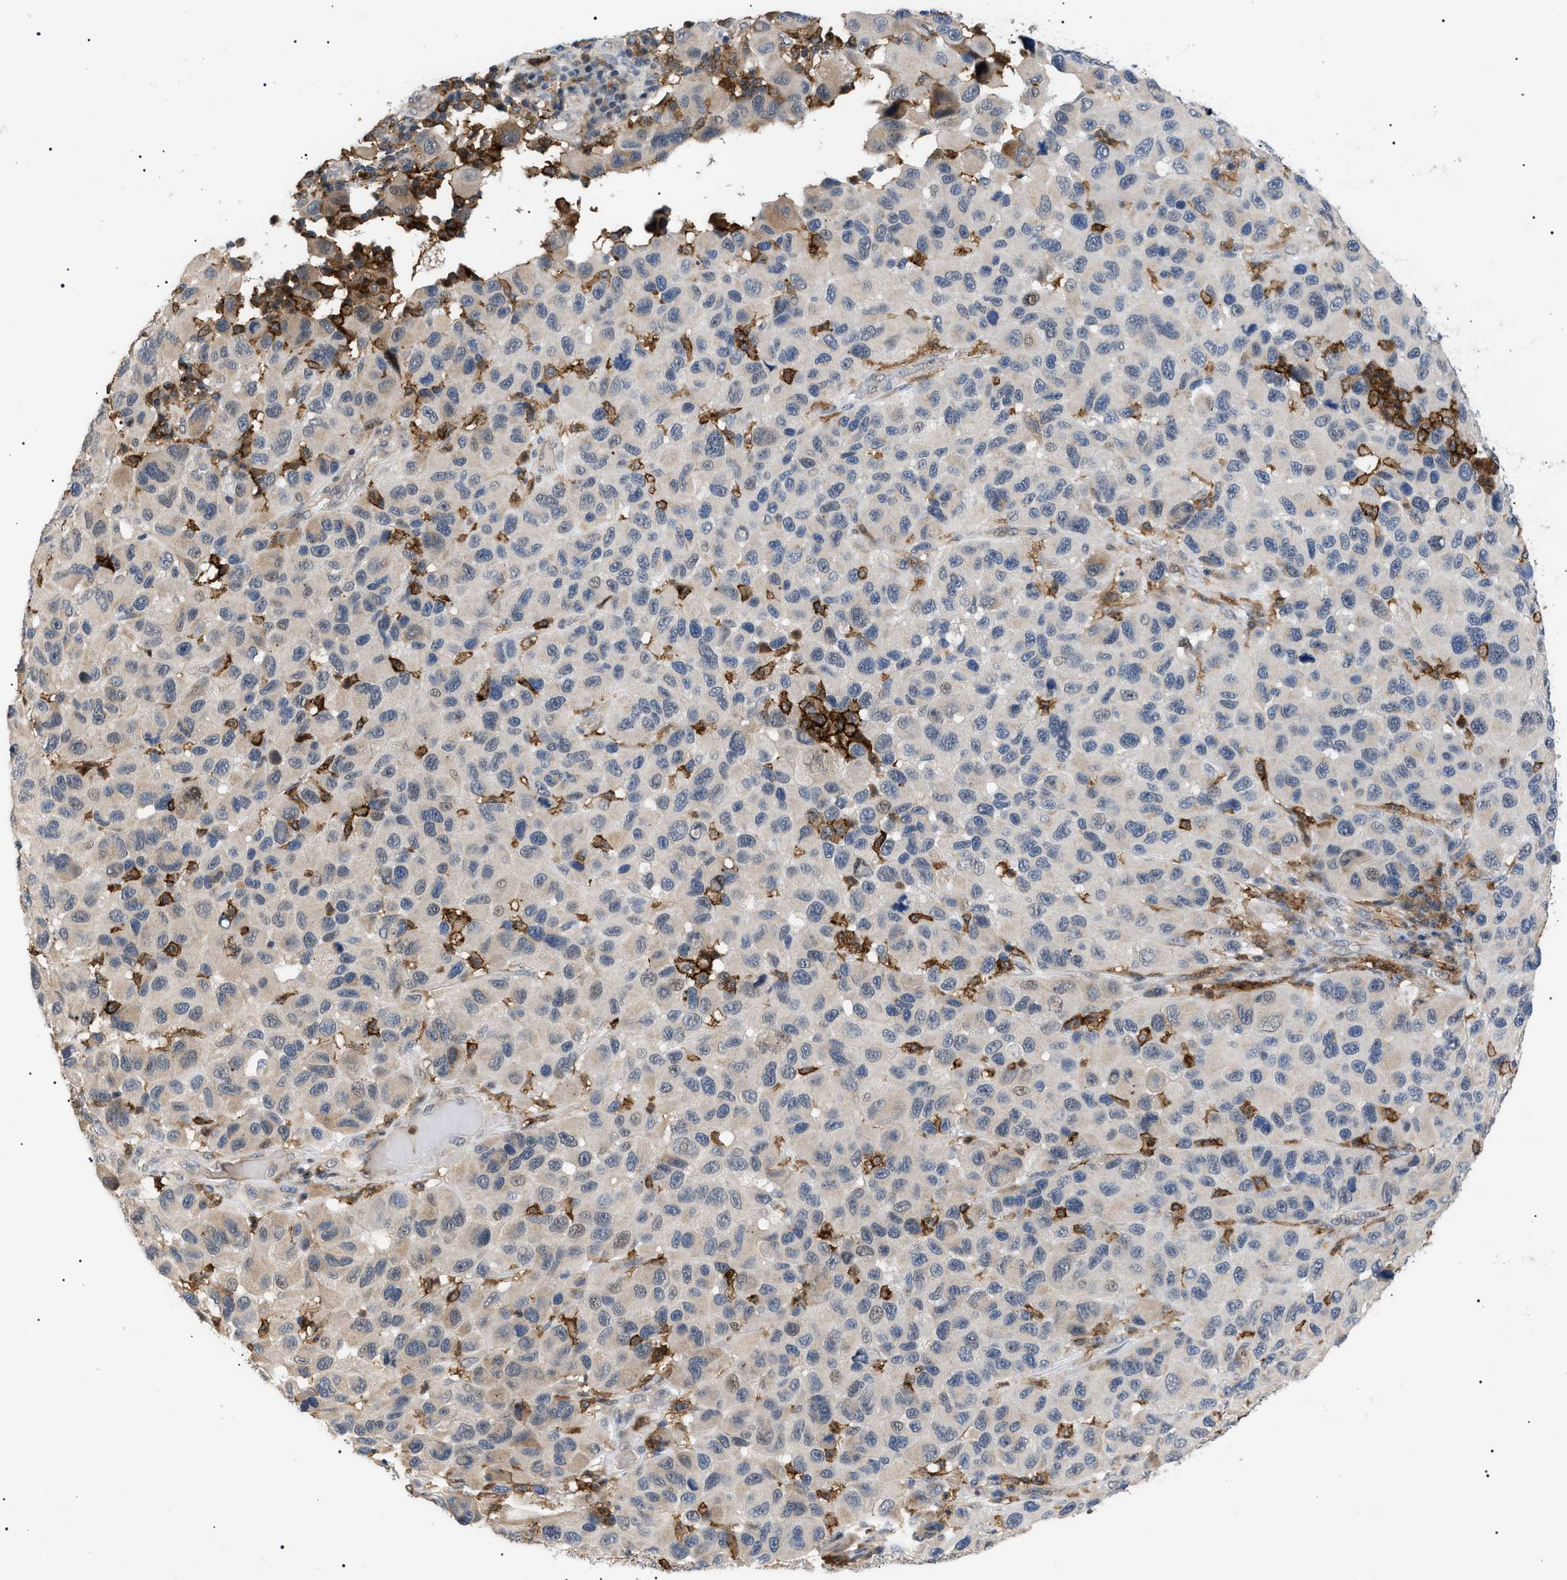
{"staining": {"intensity": "negative", "quantity": "none", "location": "none"}, "tissue": "melanoma", "cell_type": "Tumor cells", "image_type": "cancer", "snomed": [{"axis": "morphology", "description": "Malignant melanoma, NOS"}, {"axis": "topography", "description": "Skin"}], "caption": "This is an IHC micrograph of human malignant melanoma. There is no expression in tumor cells.", "gene": "CD300A", "patient": {"sex": "male", "age": 53}}